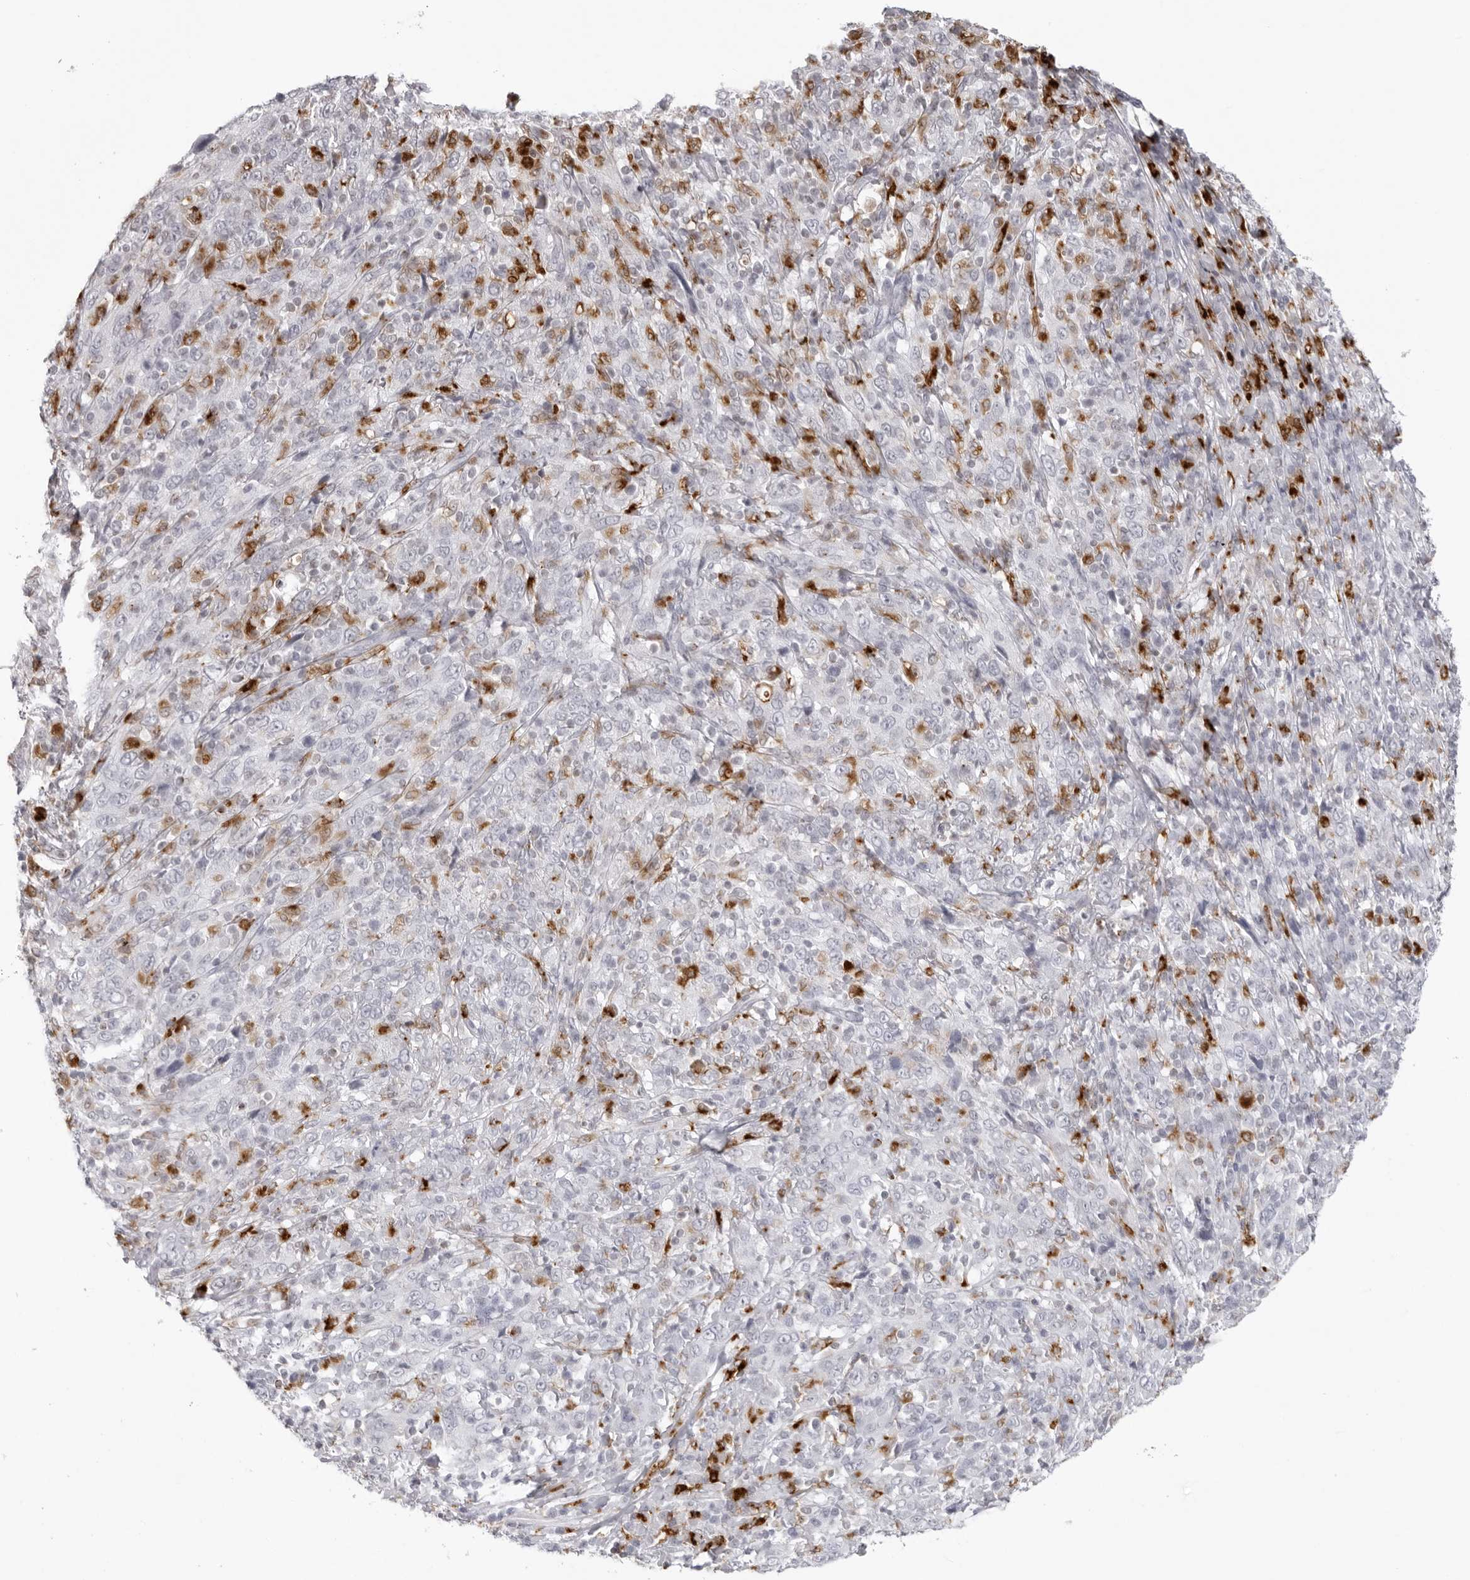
{"staining": {"intensity": "negative", "quantity": "none", "location": "none"}, "tissue": "cervical cancer", "cell_type": "Tumor cells", "image_type": "cancer", "snomed": [{"axis": "morphology", "description": "Squamous cell carcinoma, NOS"}, {"axis": "topography", "description": "Cervix"}], "caption": "An immunohistochemistry (IHC) photomicrograph of cervical cancer (squamous cell carcinoma) is shown. There is no staining in tumor cells of cervical cancer (squamous cell carcinoma). (DAB immunohistochemistry, high magnification).", "gene": "IL25", "patient": {"sex": "female", "age": 46}}